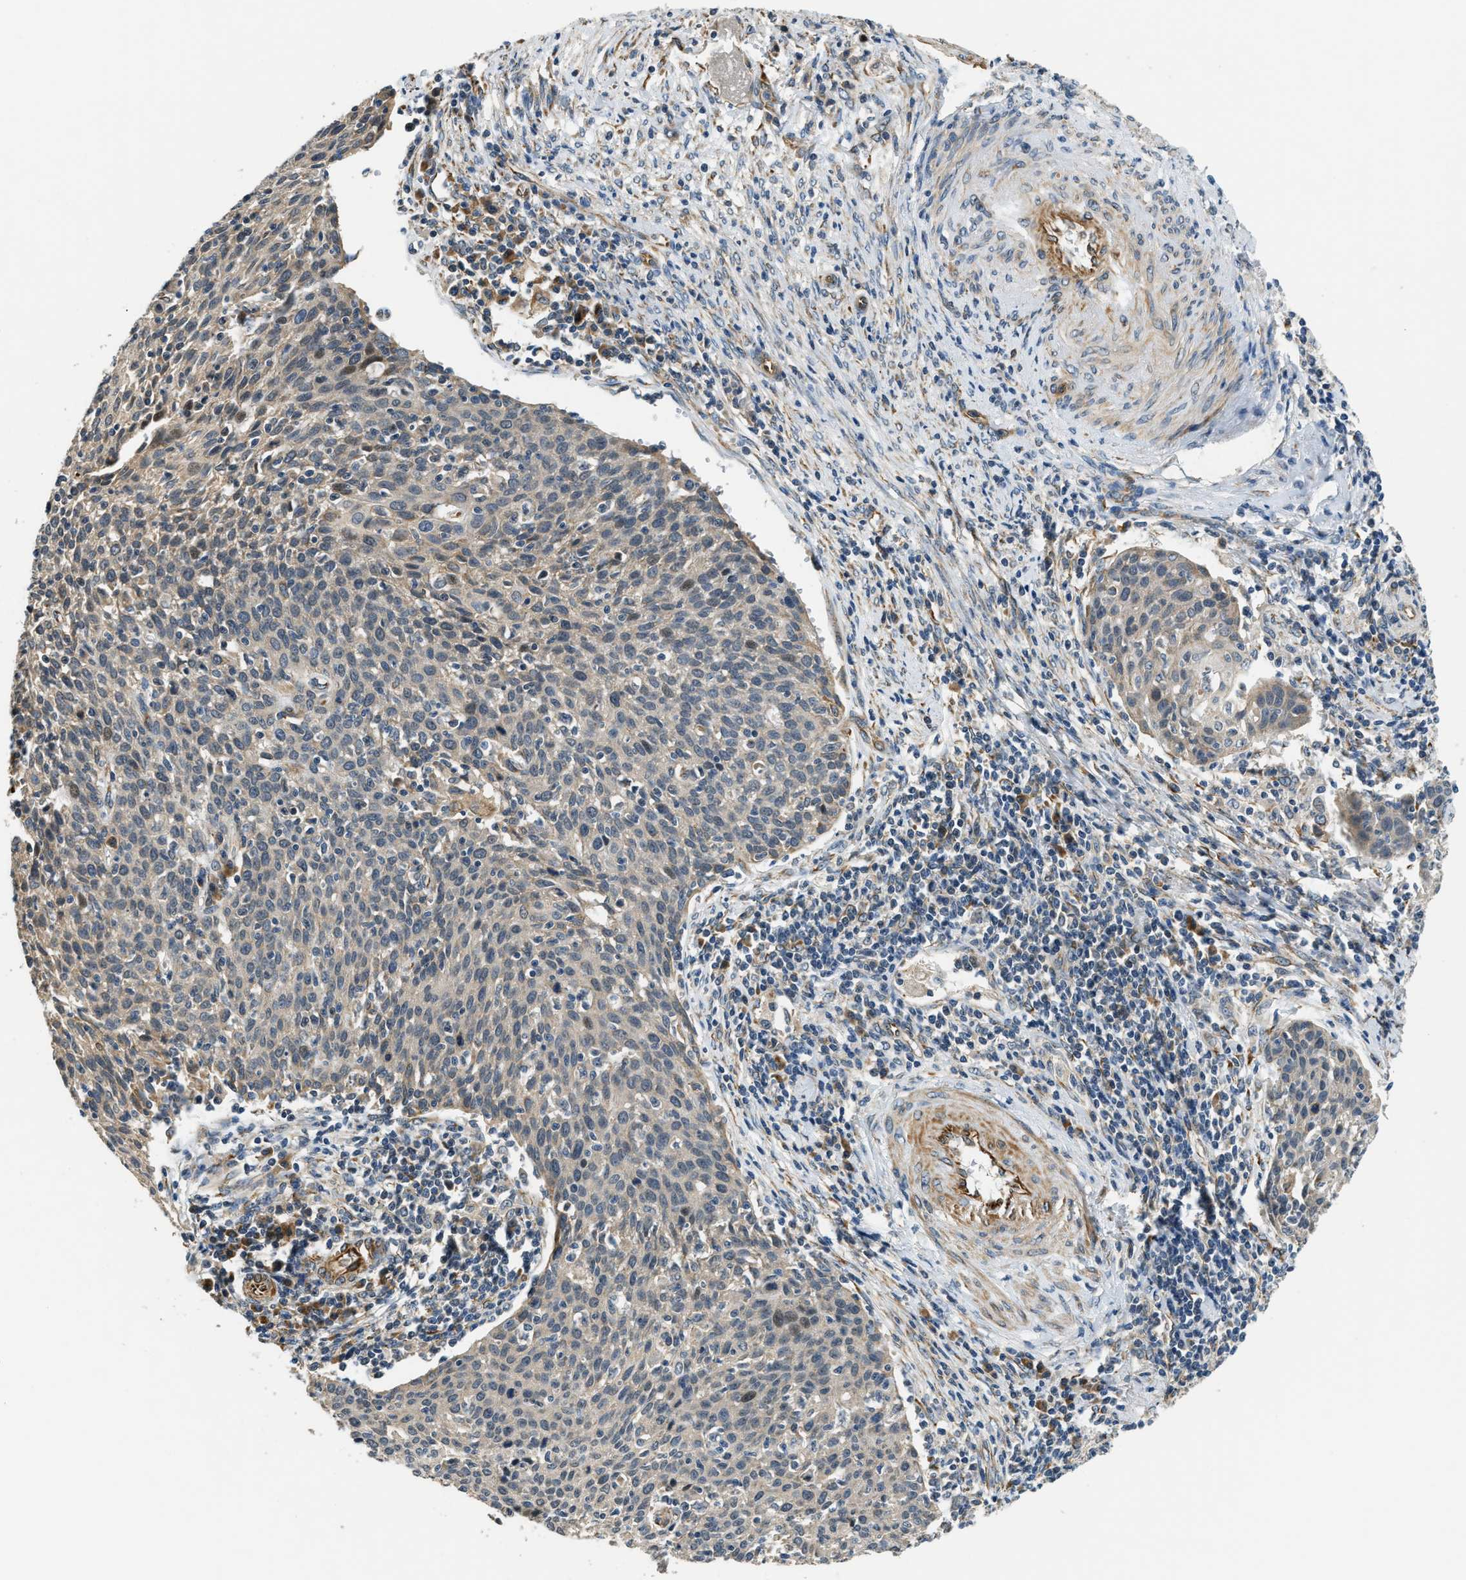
{"staining": {"intensity": "negative", "quantity": "none", "location": "none"}, "tissue": "cervical cancer", "cell_type": "Tumor cells", "image_type": "cancer", "snomed": [{"axis": "morphology", "description": "Squamous cell carcinoma, NOS"}, {"axis": "topography", "description": "Cervix"}], "caption": "The immunohistochemistry (IHC) histopathology image has no significant expression in tumor cells of cervical squamous cell carcinoma tissue. (DAB (3,3'-diaminobenzidine) IHC visualized using brightfield microscopy, high magnification).", "gene": "ALOX12", "patient": {"sex": "female", "age": 38}}